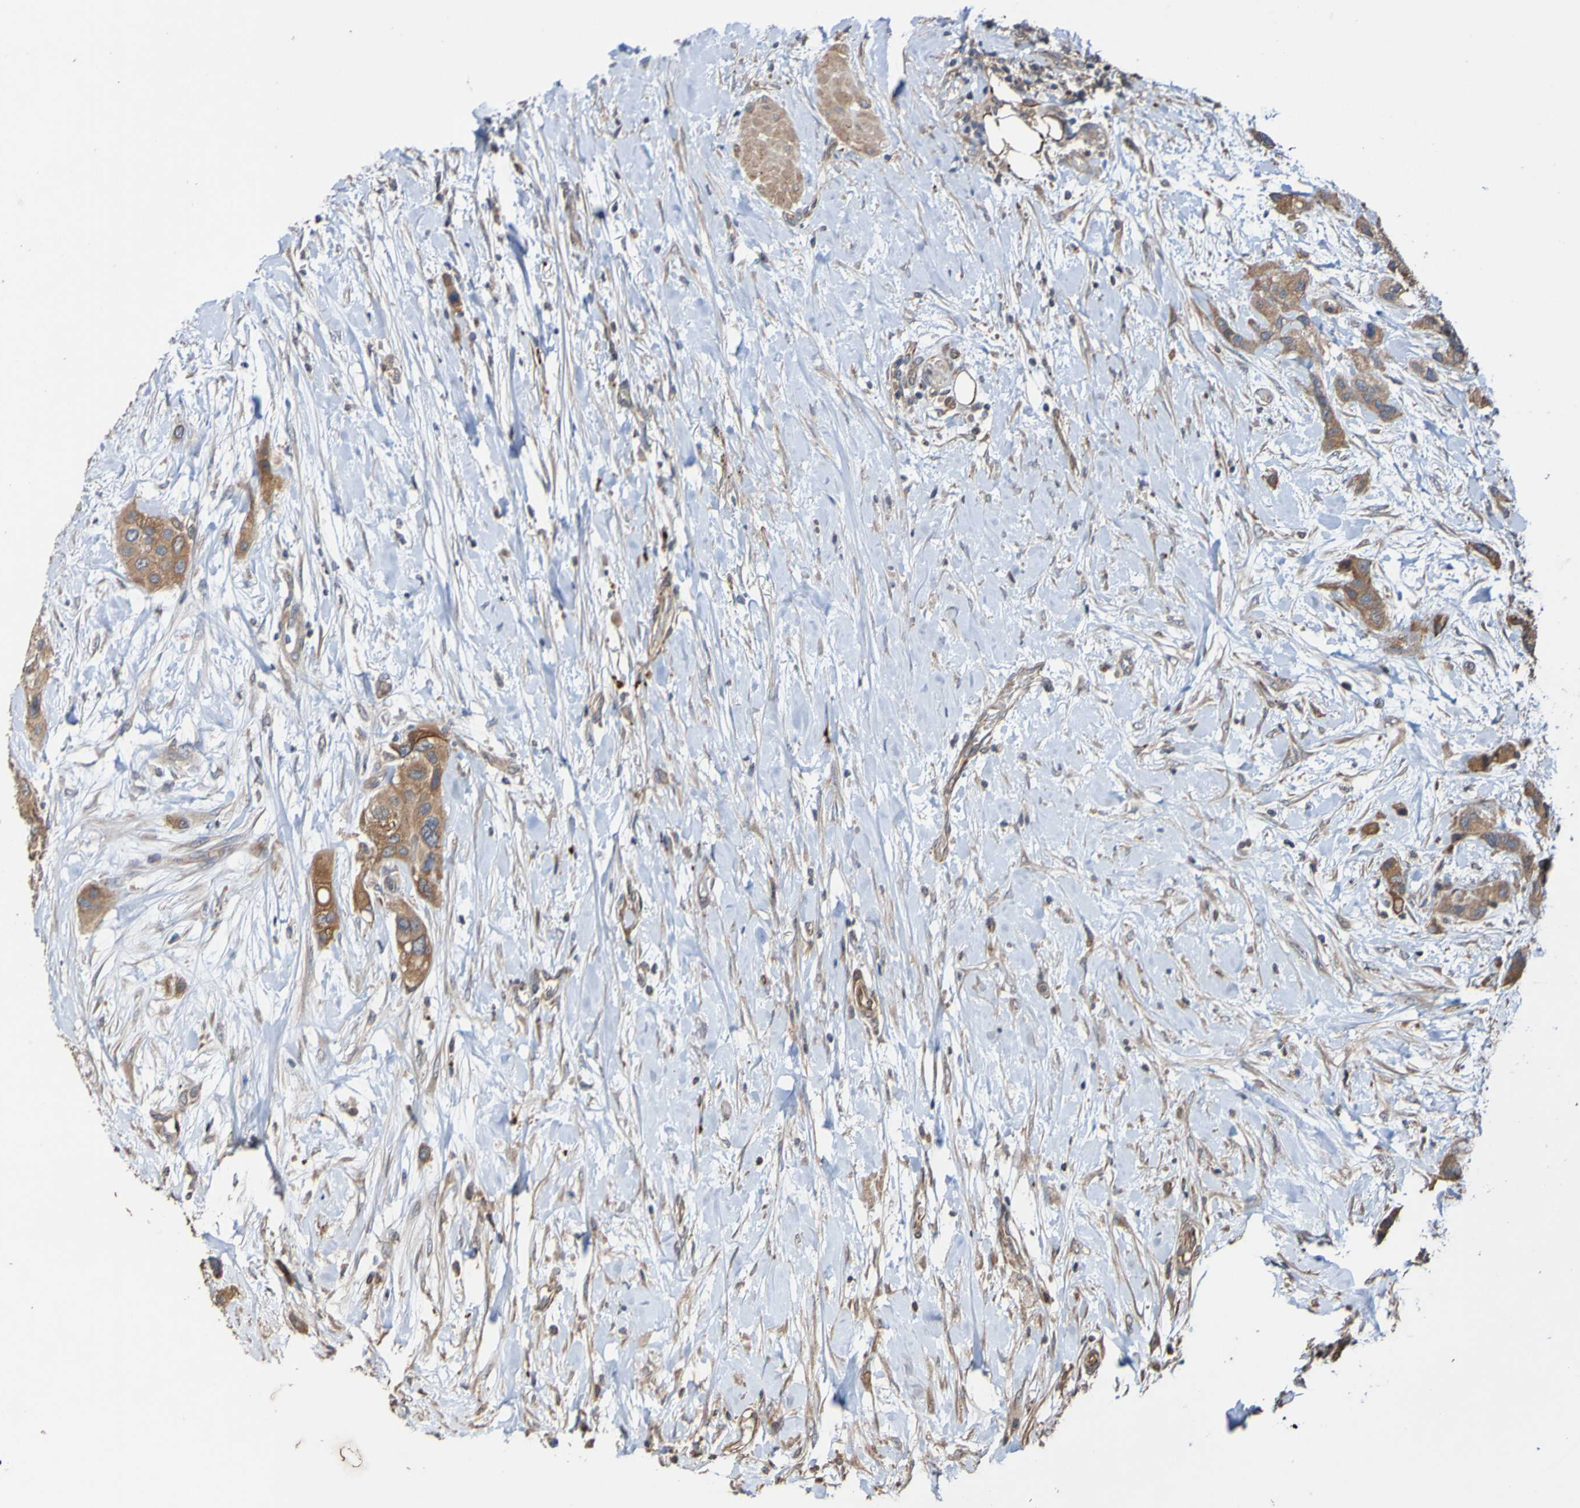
{"staining": {"intensity": "moderate", "quantity": ">75%", "location": "cytoplasmic/membranous"}, "tissue": "urothelial cancer", "cell_type": "Tumor cells", "image_type": "cancer", "snomed": [{"axis": "morphology", "description": "Urothelial carcinoma, High grade"}, {"axis": "topography", "description": "Urinary bladder"}], "caption": "Urothelial cancer stained with a protein marker displays moderate staining in tumor cells.", "gene": "UCN", "patient": {"sex": "female", "age": 56}}